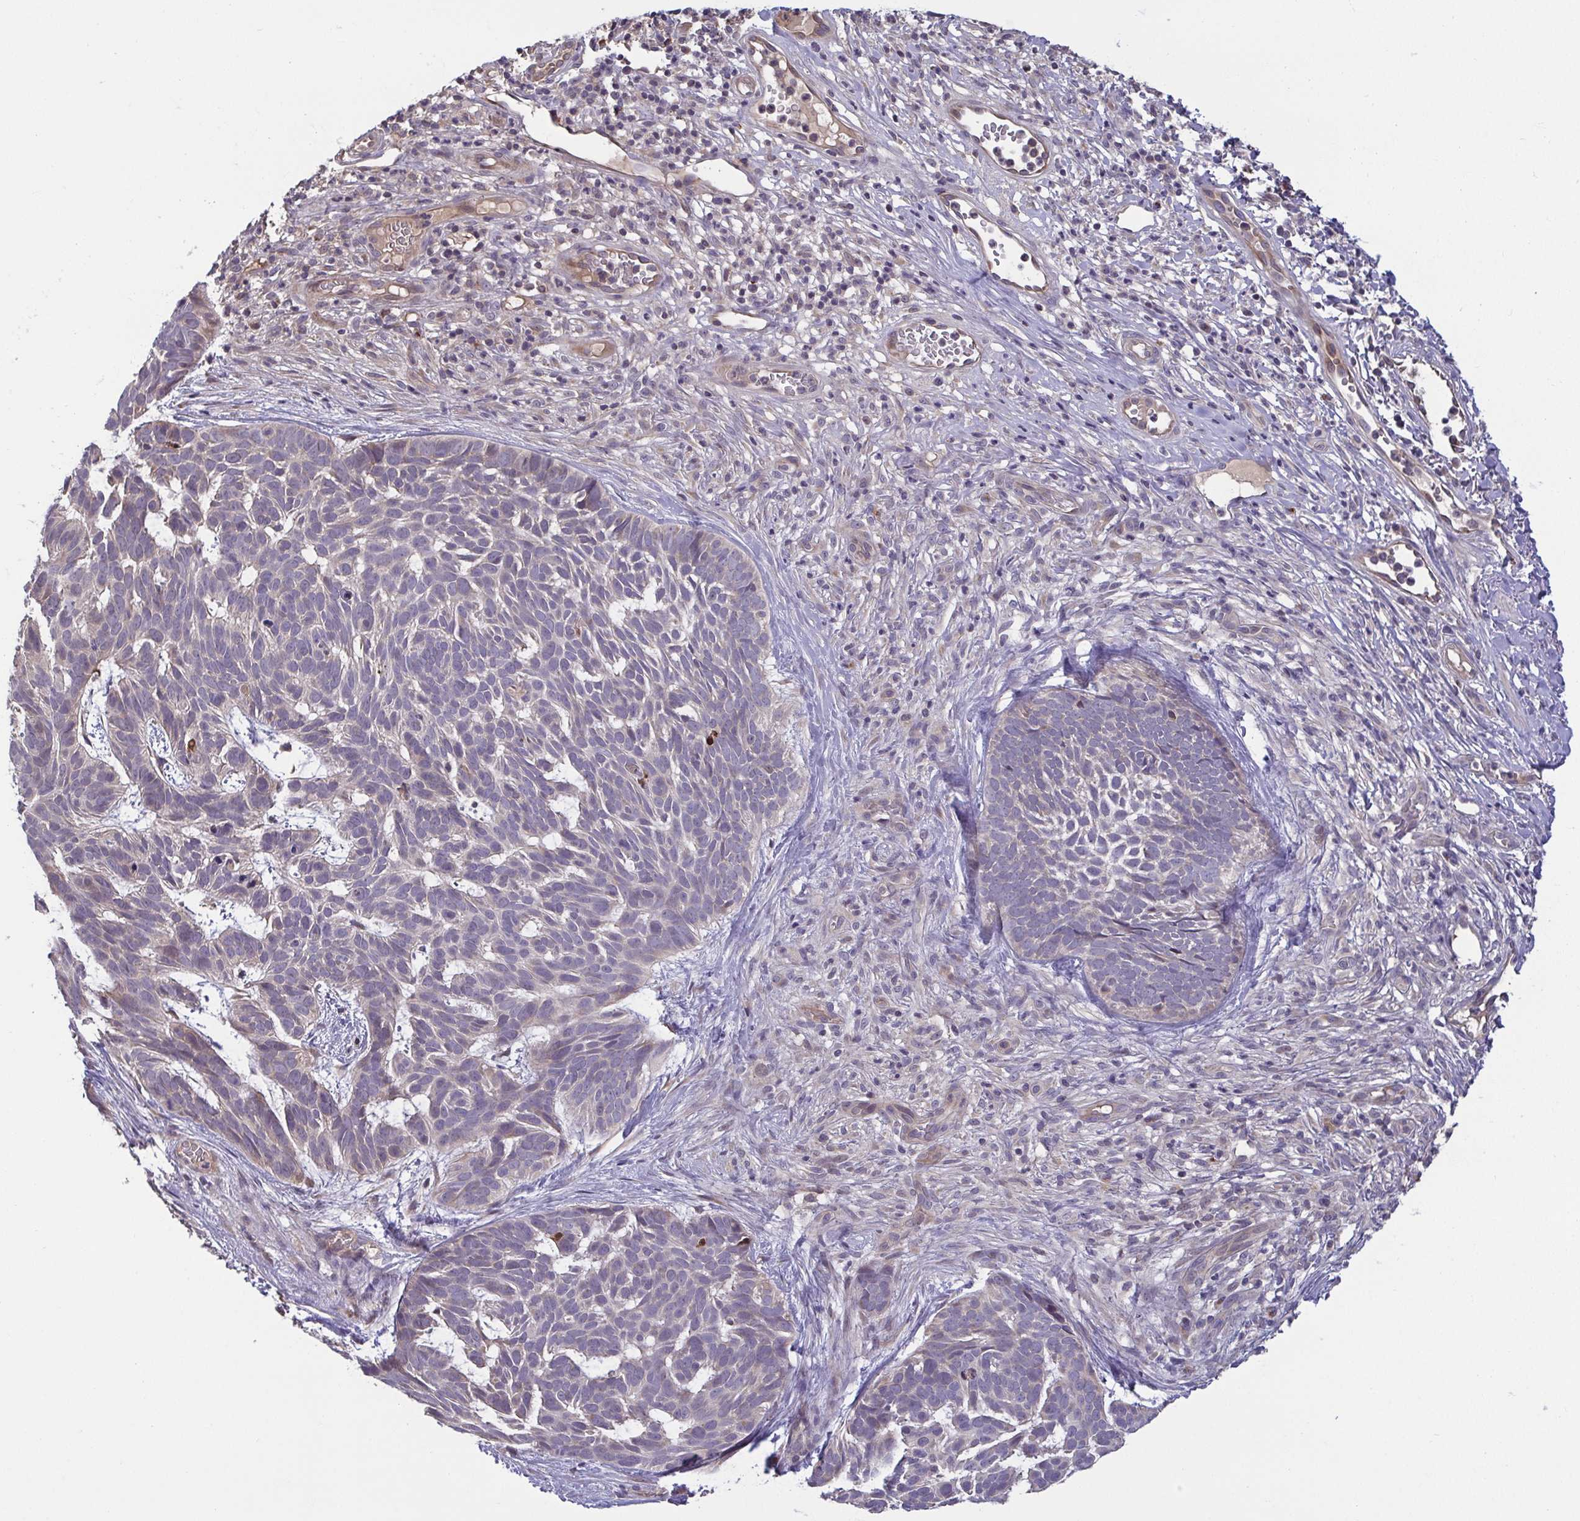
{"staining": {"intensity": "negative", "quantity": "none", "location": "none"}, "tissue": "skin cancer", "cell_type": "Tumor cells", "image_type": "cancer", "snomed": [{"axis": "morphology", "description": "Basal cell carcinoma"}, {"axis": "topography", "description": "Skin"}], "caption": "Tumor cells are negative for protein expression in human basal cell carcinoma (skin). The staining is performed using DAB (3,3'-diaminobenzidine) brown chromogen with nuclei counter-stained in using hematoxylin.", "gene": "OSBPL7", "patient": {"sex": "male", "age": 78}}